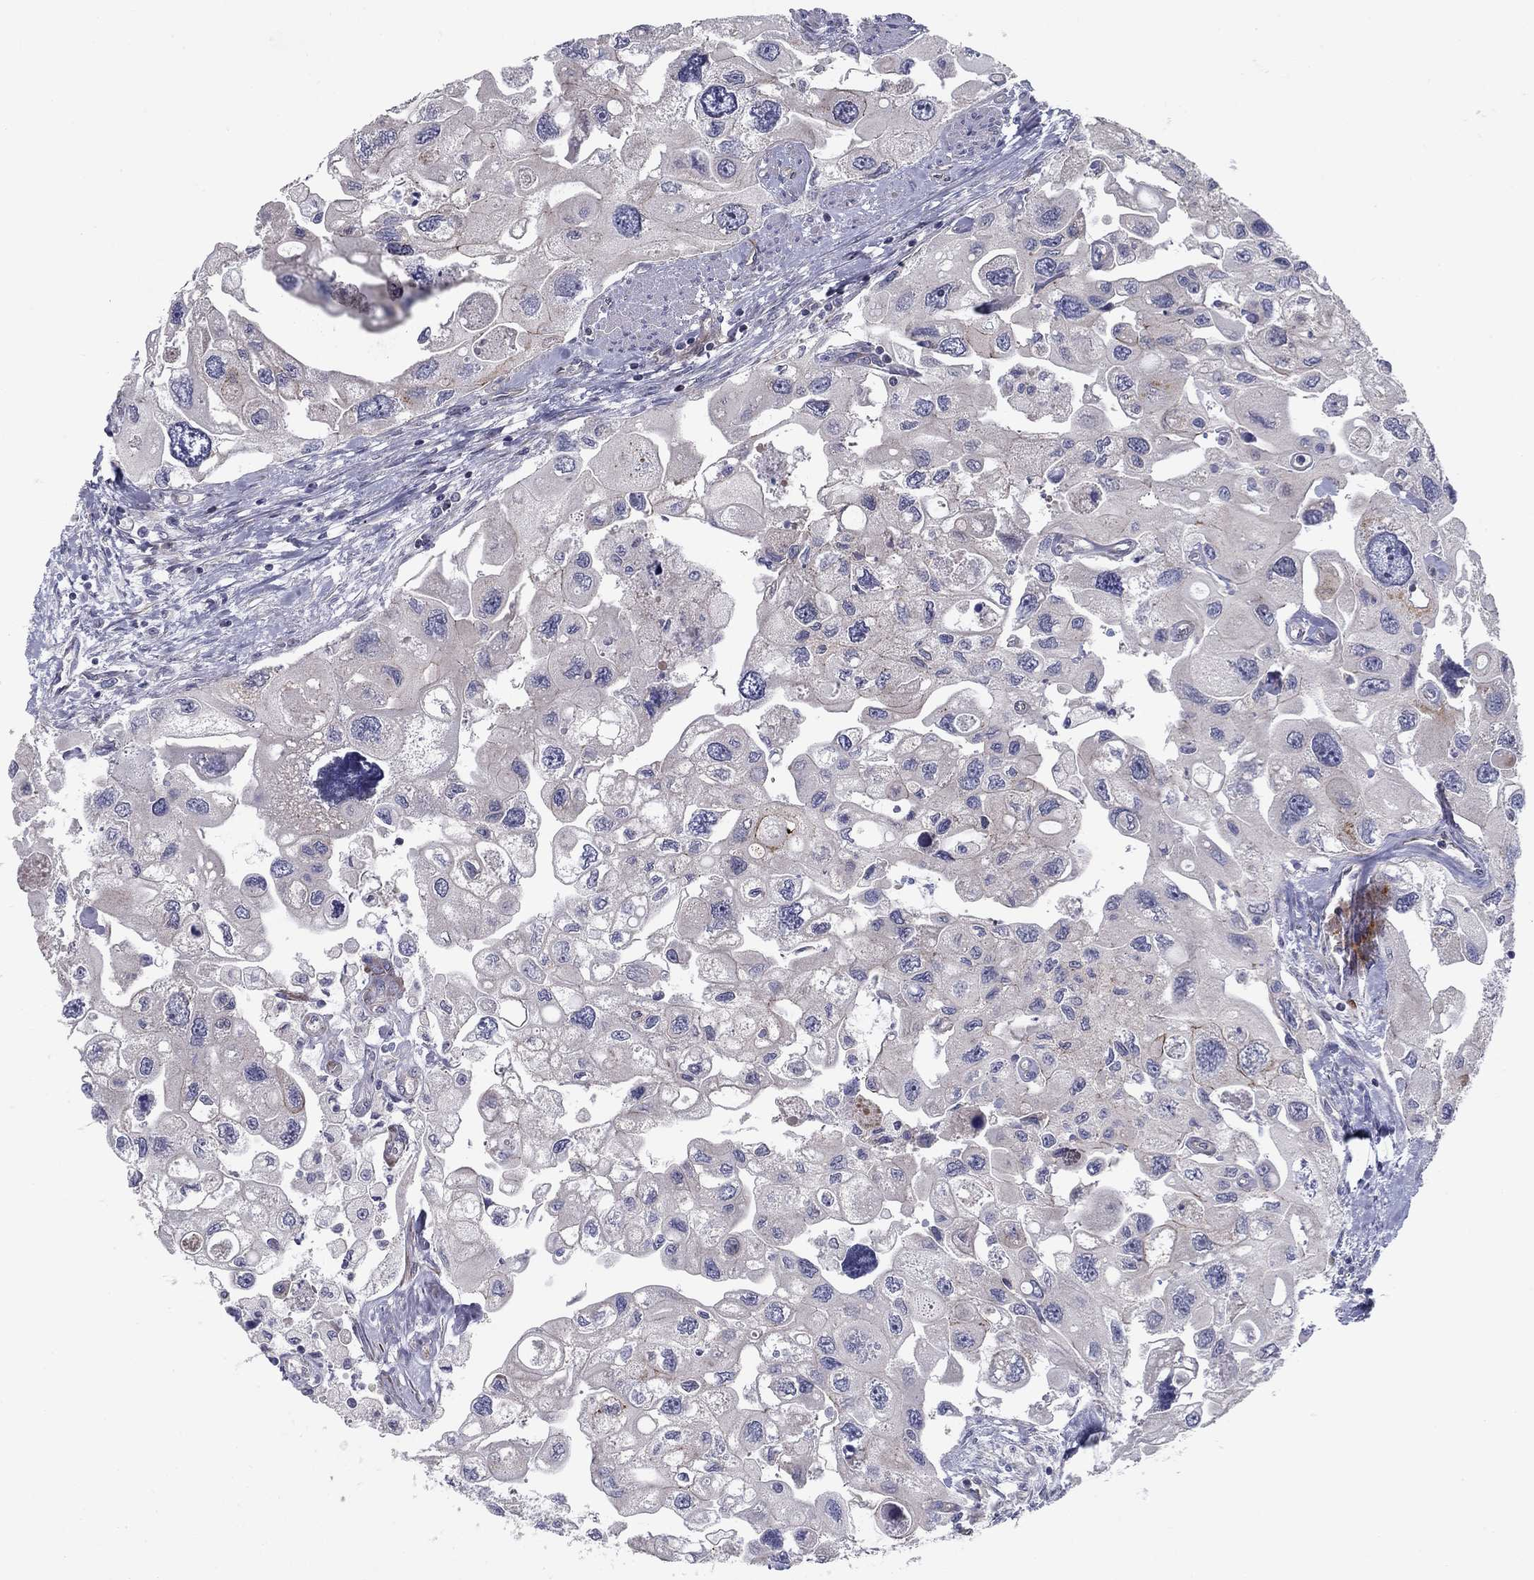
{"staining": {"intensity": "negative", "quantity": "none", "location": "none"}, "tissue": "urothelial cancer", "cell_type": "Tumor cells", "image_type": "cancer", "snomed": [{"axis": "morphology", "description": "Urothelial carcinoma, High grade"}, {"axis": "topography", "description": "Urinary bladder"}], "caption": "Human urothelial carcinoma (high-grade) stained for a protein using immunohistochemistry (IHC) displays no positivity in tumor cells.", "gene": "CLSTN1", "patient": {"sex": "male", "age": 59}}